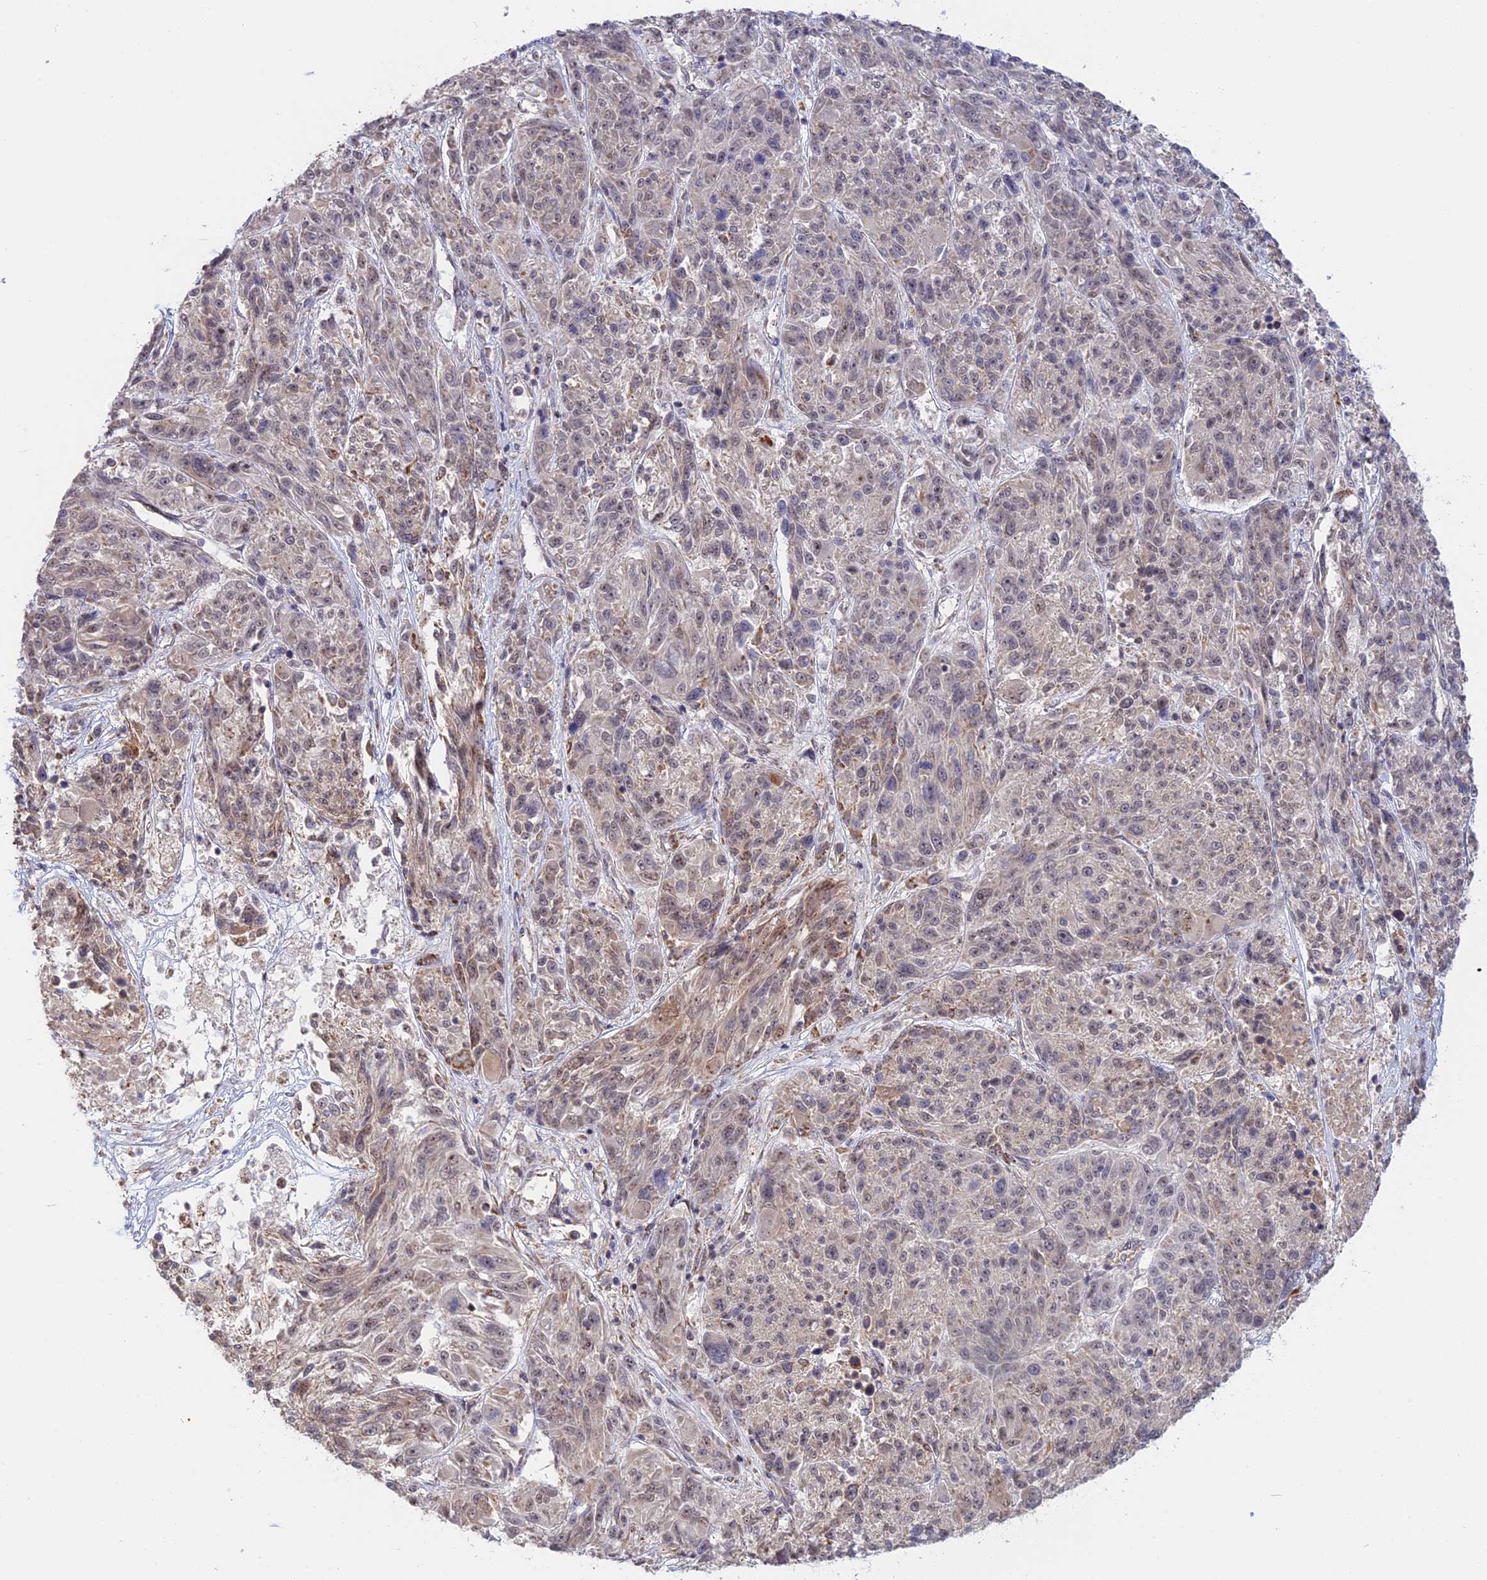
{"staining": {"intensity": "weak", "quantity": "<25%", "location": "cytoplasmic/membranous"}, "tissue": "melanoma", "cell_type": "Tumor cells", "image_type": "cancer", "snomed": [{"axis": "morphology", "description": "Malignant melanoma, NOS"}, {"axis": "topography", "description": "Skin"}], "caption": "Histopathology image shows no significant protein positivity in tumor cells of malignant melanoma.", "gene": "GSKIP", "patient": {"sex": "male", "age": 53}}